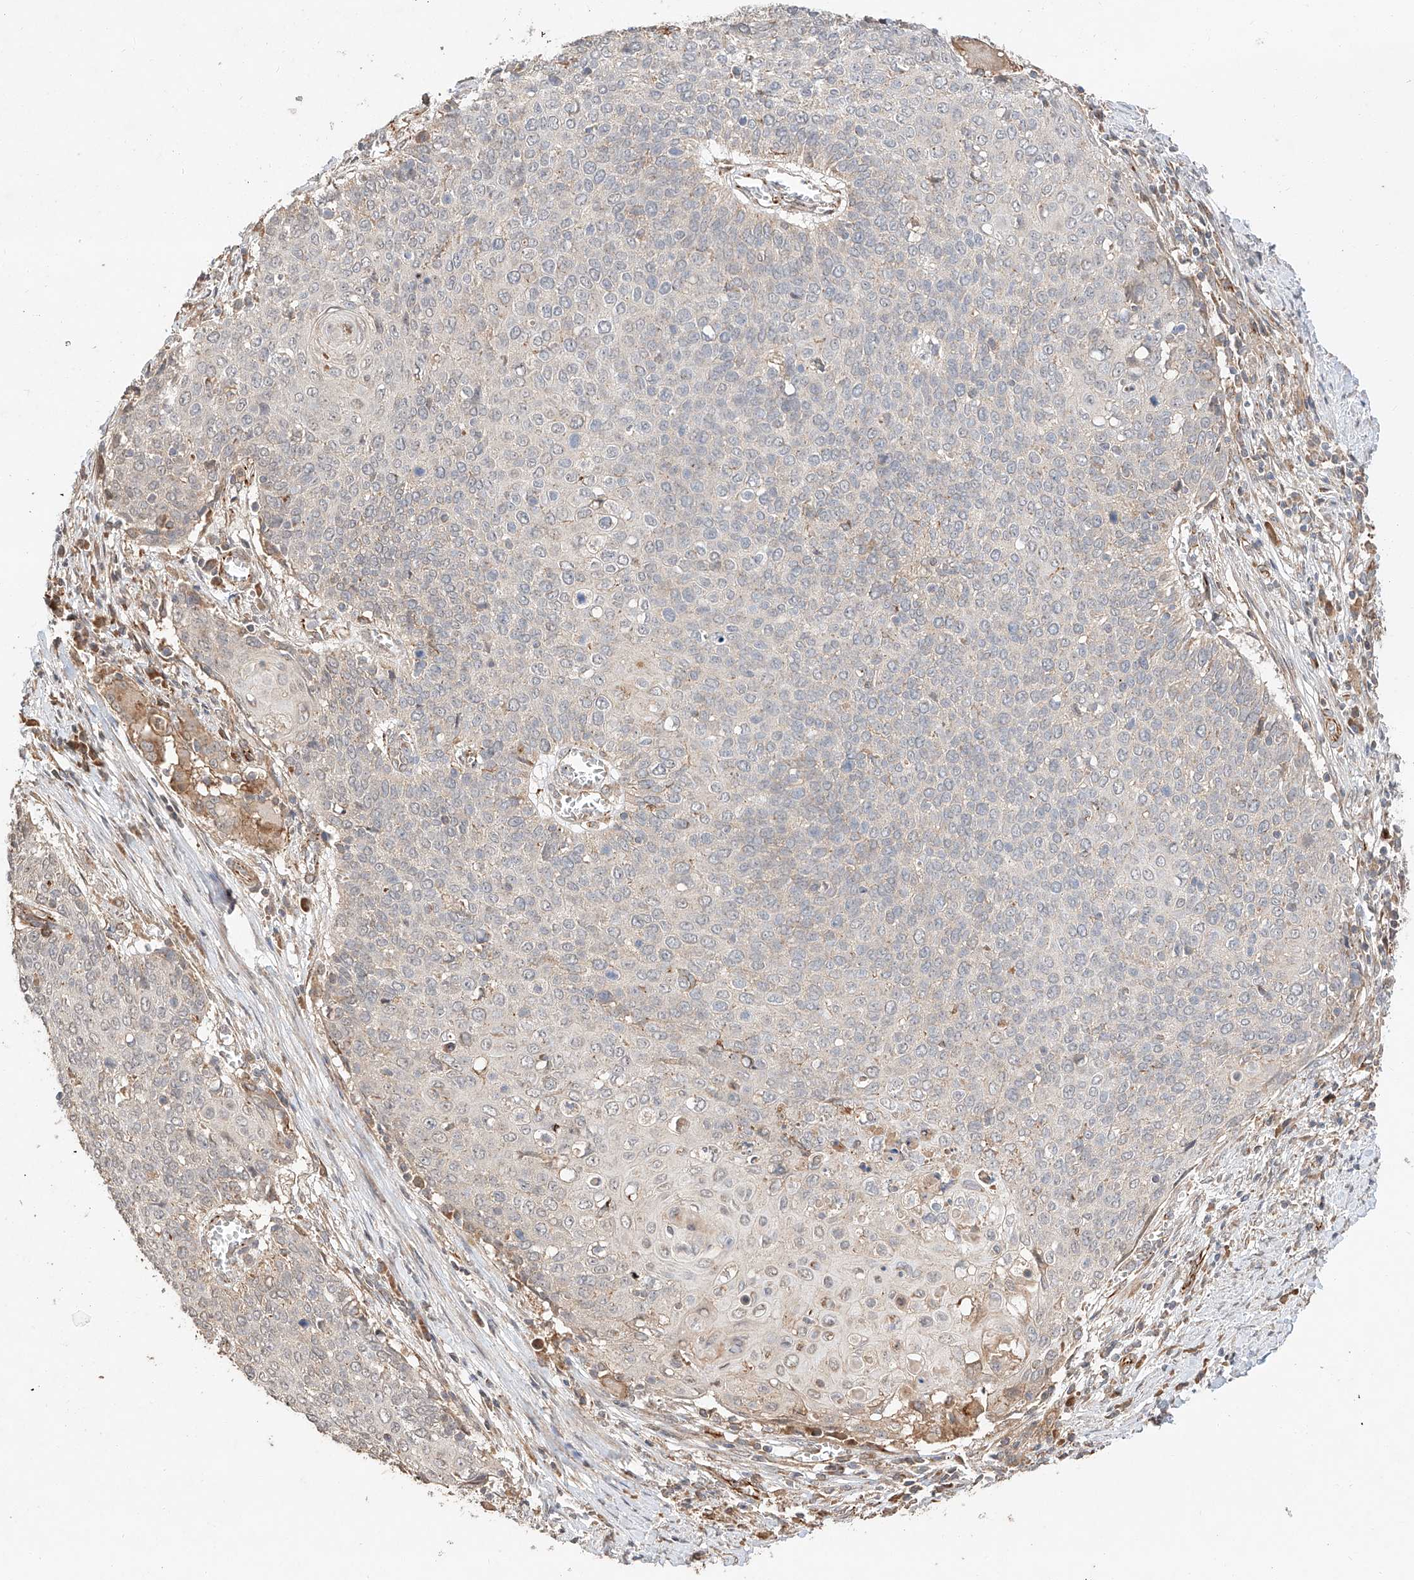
{"staining": {"intensity": "negative", "quantity": "none", "location": "none"}, "tissue": "cervical cancer", "cell_type": "Tumor cells", "image_type": "cancer", "snomed": [{"axis": "morphology", "description": "Squamous cell carcinoma, NOS"}, {"axis": "topography", "description": "Cervix"}], "caption": "The image demonstrates no staining of tumor cells in squamous cell carcinoma (cervical).", "gene": "SUSD6", "patient": {"sex": "female", "age": 39}}